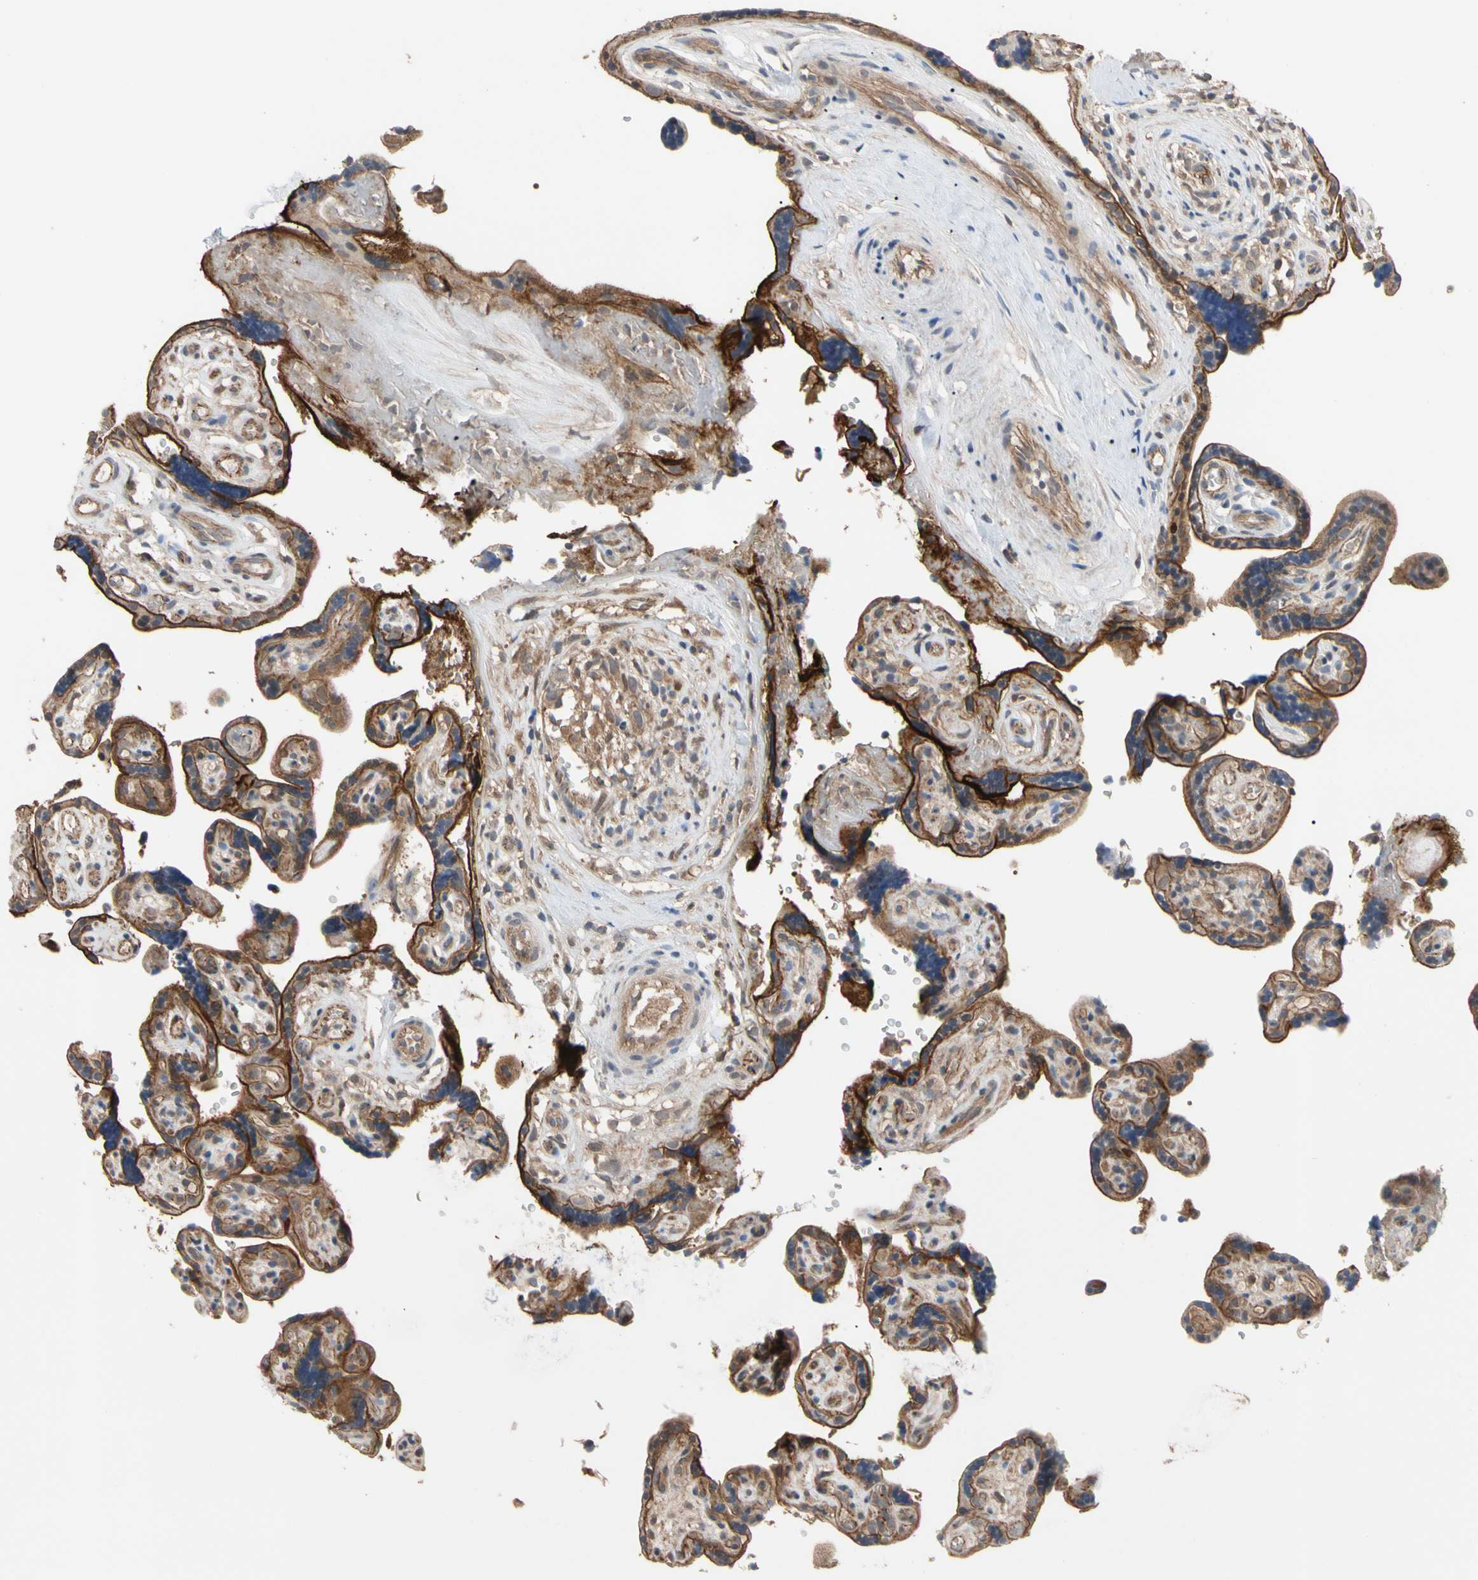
{"staining": {"intensity": "moderate", "quantity": ">75%", "location": "cytoplasmic/membranous"}, "tissue": "placenta", "cell_type": "Decidual cells", "image_type": "normal", "snomed": [{"axis": "morphology", "description": "Normal tissue, NOS"}, {"axis": "topography", "description": "Placenta"}], "caption": "A photomicrograph showing moderate cytoplasmic/membranous expression in about >75% of decidual cells in benign placenta, as visualized by brown immunohistochemical staining.", "gene": "DPP8", "patient": {"sex": "female", "age": 30}}